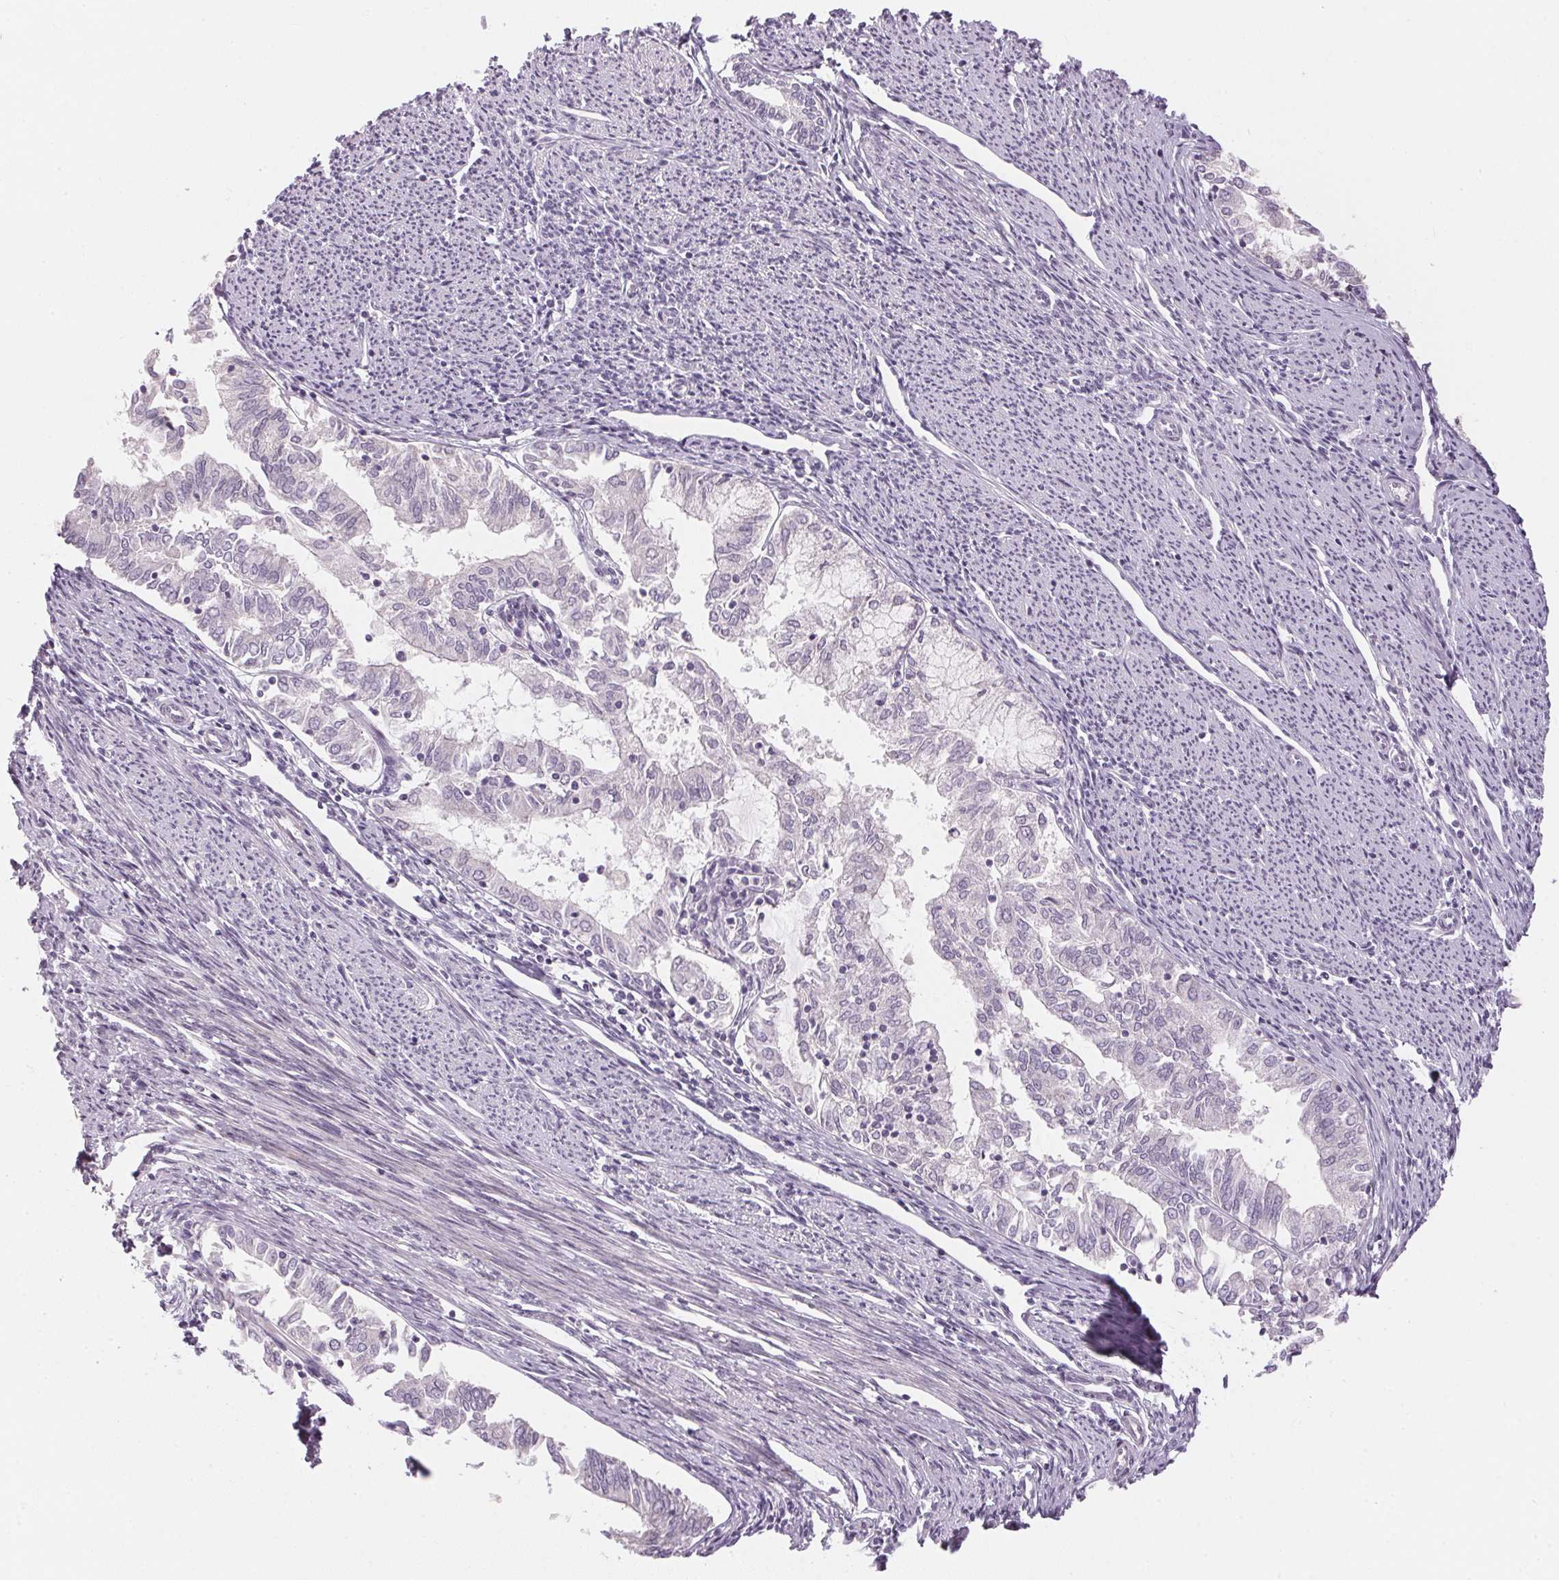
{"staining": {"intensity": "negative", "quantity": "none", "location": "none"}, "tissue": "endometrial cancer", "cell_type": "Tumor cells", "image_type": "cancer", "snomed": [{"axis": "morphology", "description": "Adenocarcinoma, NOS"}, {"axis": "topography", "description": "Endometrium"}], "caption": "Protein analysis of adenocarcinoma (endometrial) reveals no significant staining in tumor cells.", "gene": "GDAP1L1", "patient": {"sex": "female", "age": 79}}